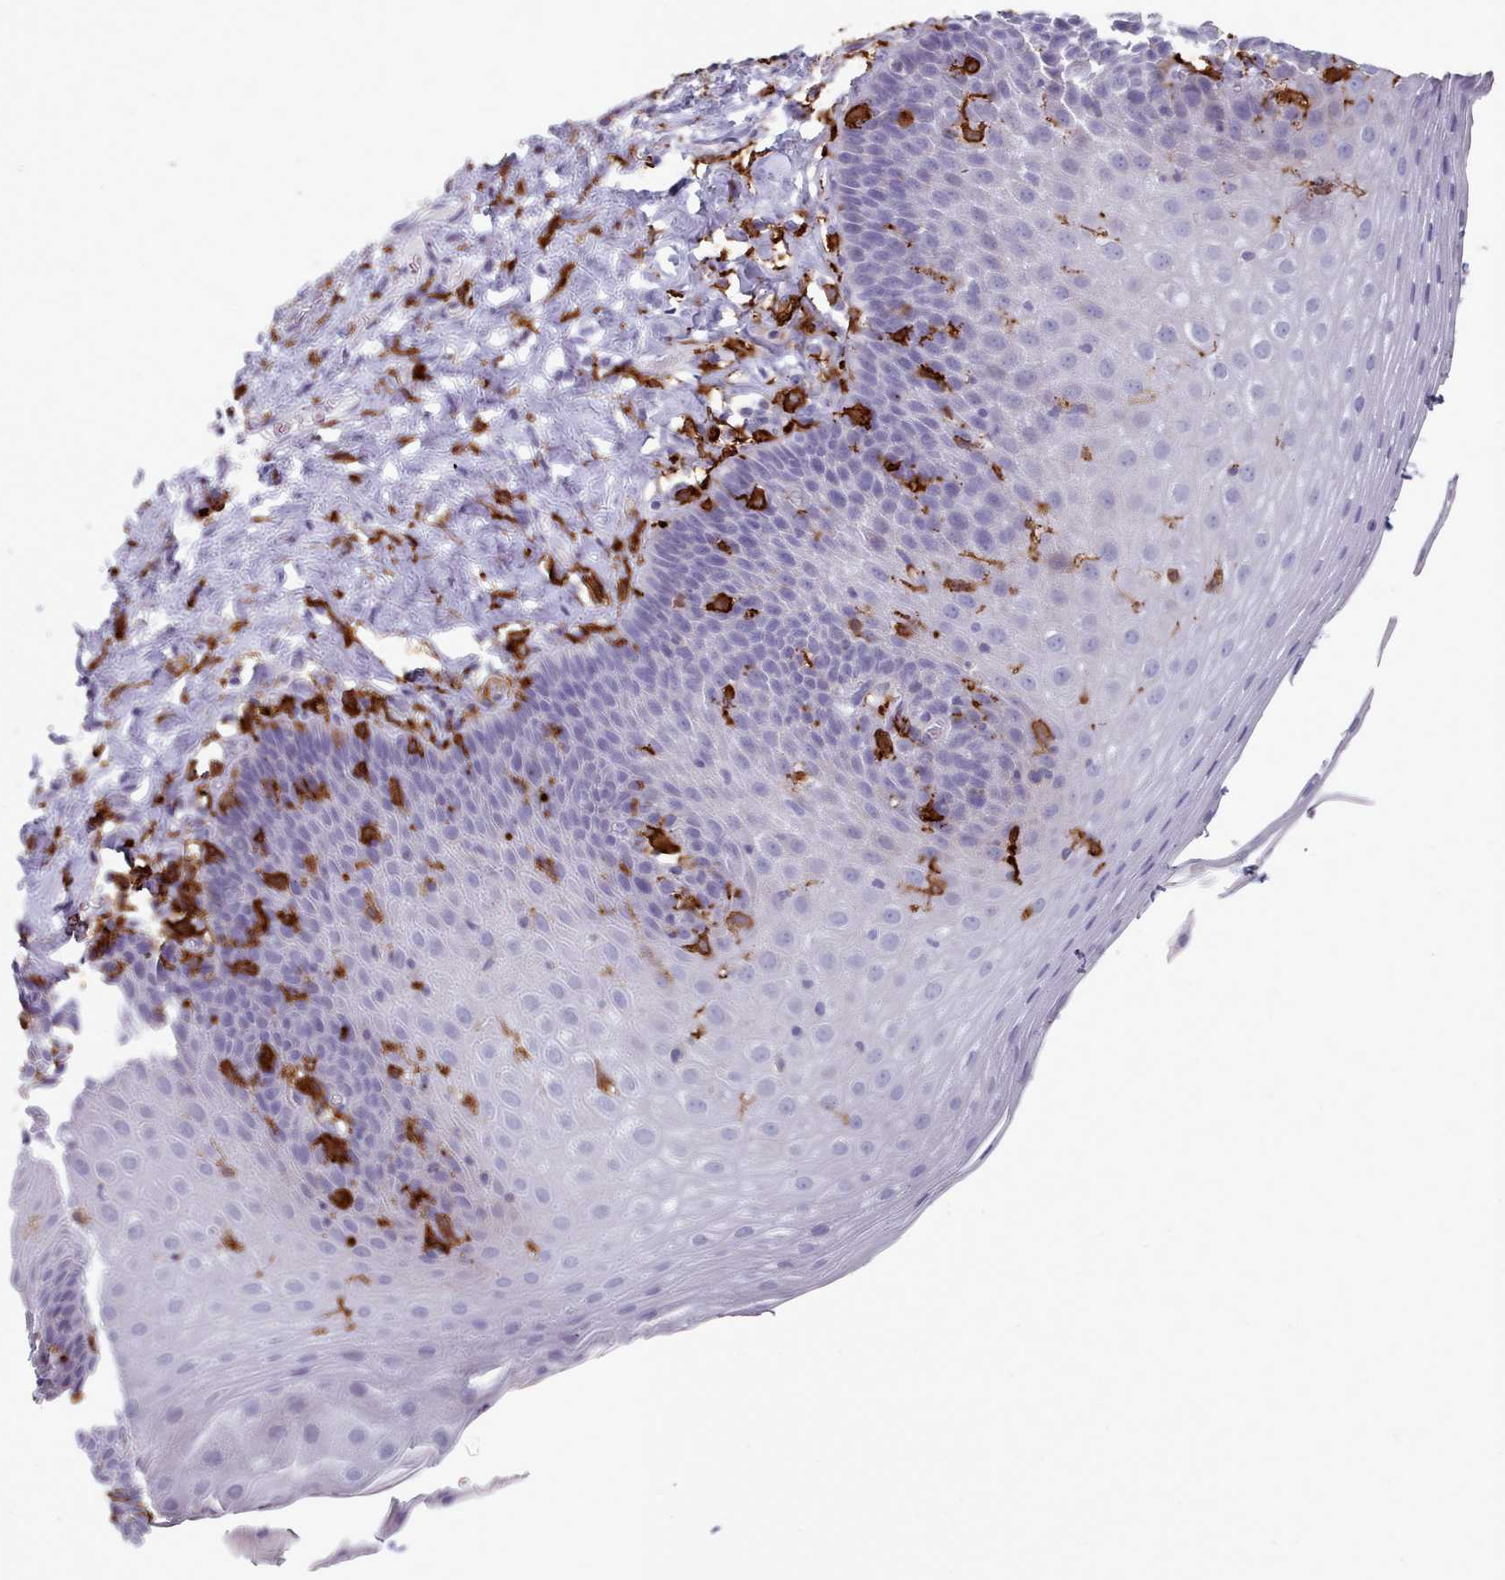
{"staining": {"intensity": "negative", "quantity": "none", "location": "none"}, "tissue": "esophagus", "cell_type": "Squamous epithelial cells", "image_type": "normal", "snomed": [{"axis": "morphology", "description": "Normal tissue, NOS"}, {"axis": "topography", "description": "Esophagus"}], "caption": "Immunohistochemistry (IHC) of benign esophagus displays no positivity in squamous epithelial cells. Nuclei are stained in blue.", "gene": "AIF1", "patient": {"sex": "female", "age": 61}}